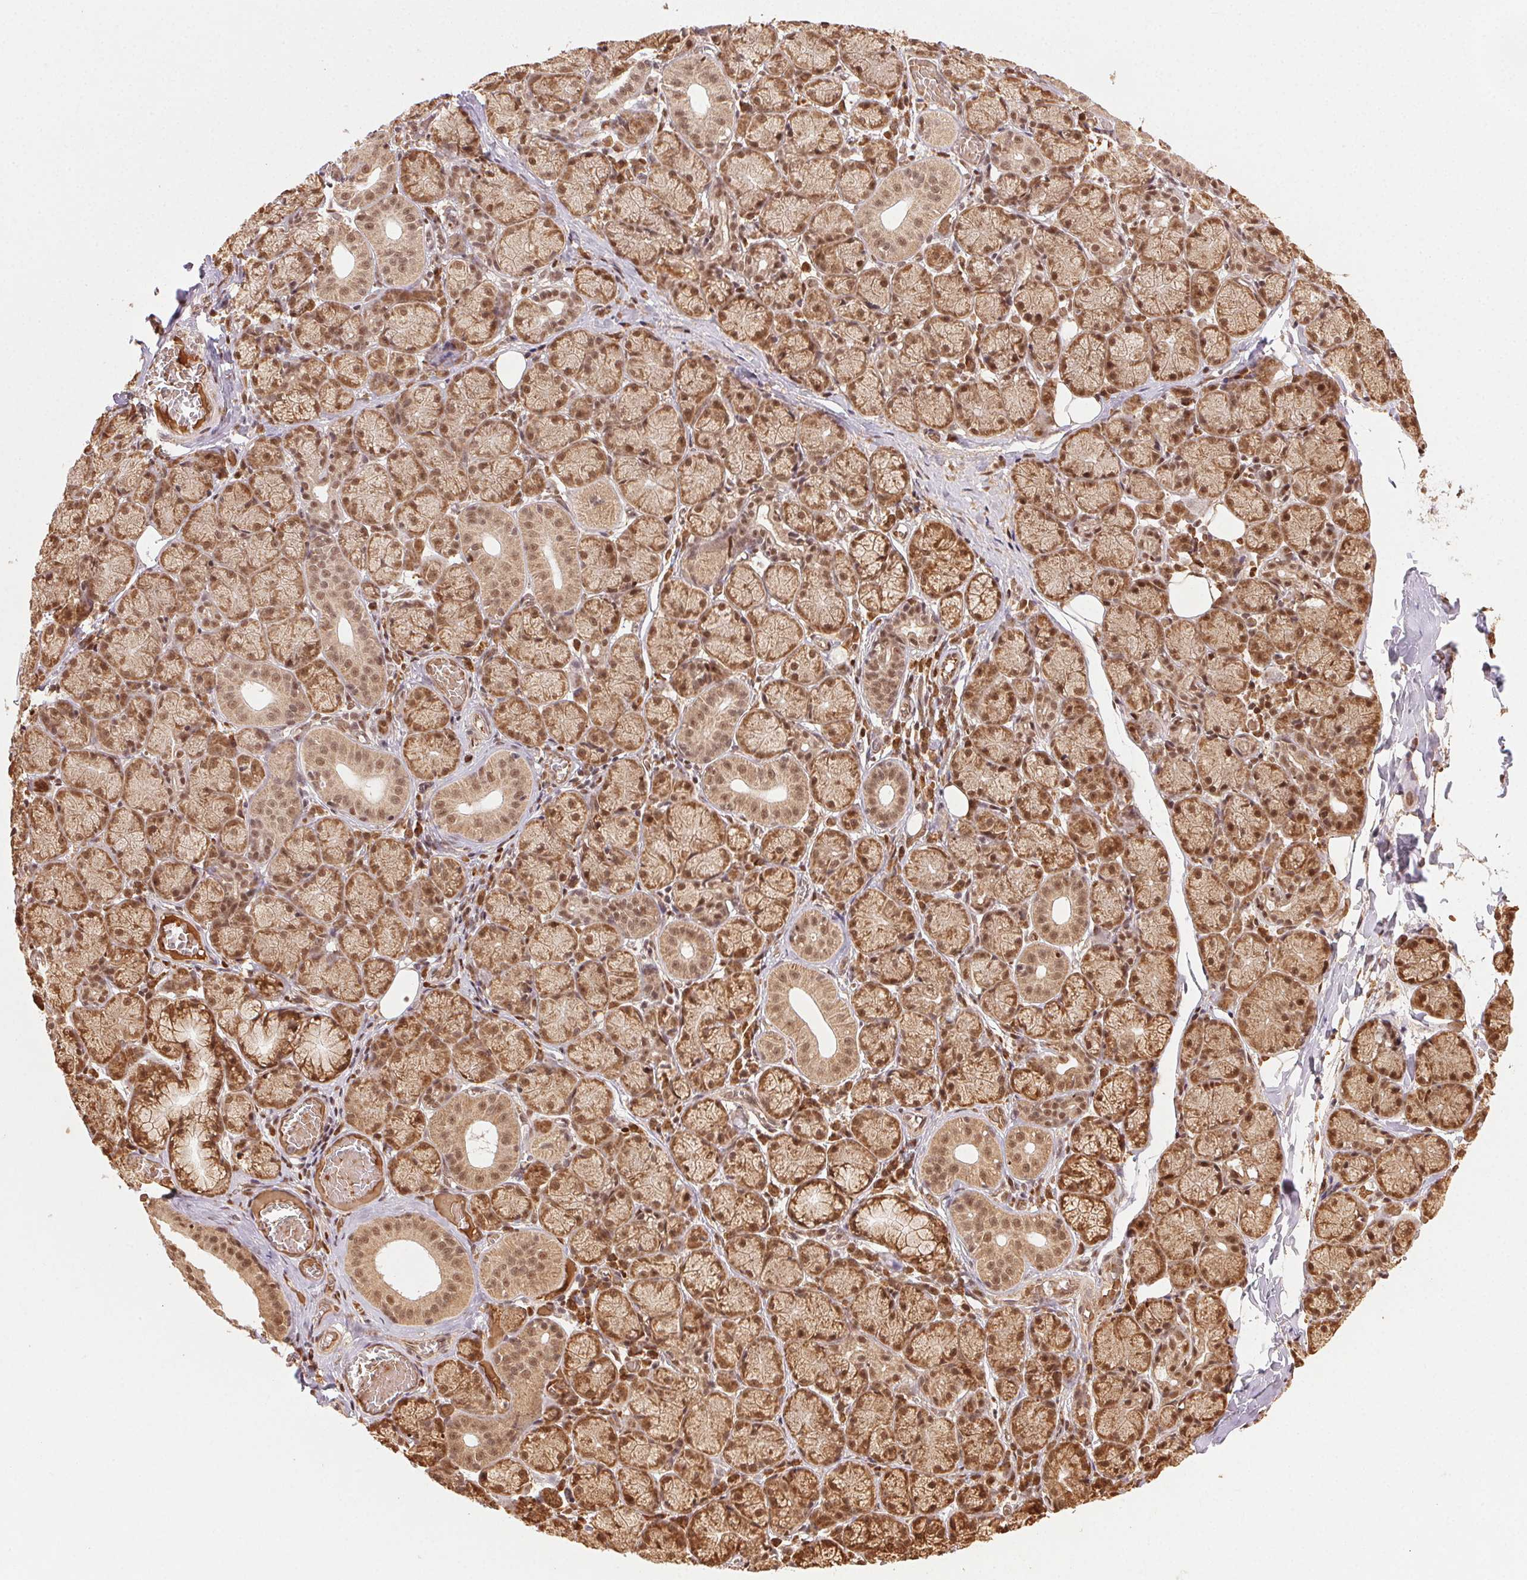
{"staining": {"intensity": "moderate", "quantity": ">75%", "location": "cytoplasmic/membranous,nuclear"}, "tissue": "salivary gland", "cell_type": "Glandular cells", "image_type": "normal", "snomed": [{"axis": "morphology", "description": "Normal tissue, NOS"}, {"axis": "topography", "description": "Salivary gland"}, {"axis": "topography", "description": "Peripheral nerve tissue"}], "caption": "Moderate cytoplasmic/membranous,nuclear expression for a protein is present in about >75% of glandular cells of benign salivary gland using IHC.", "gene": "TREML4", "patient": {"sex": "female", "age": 24}}